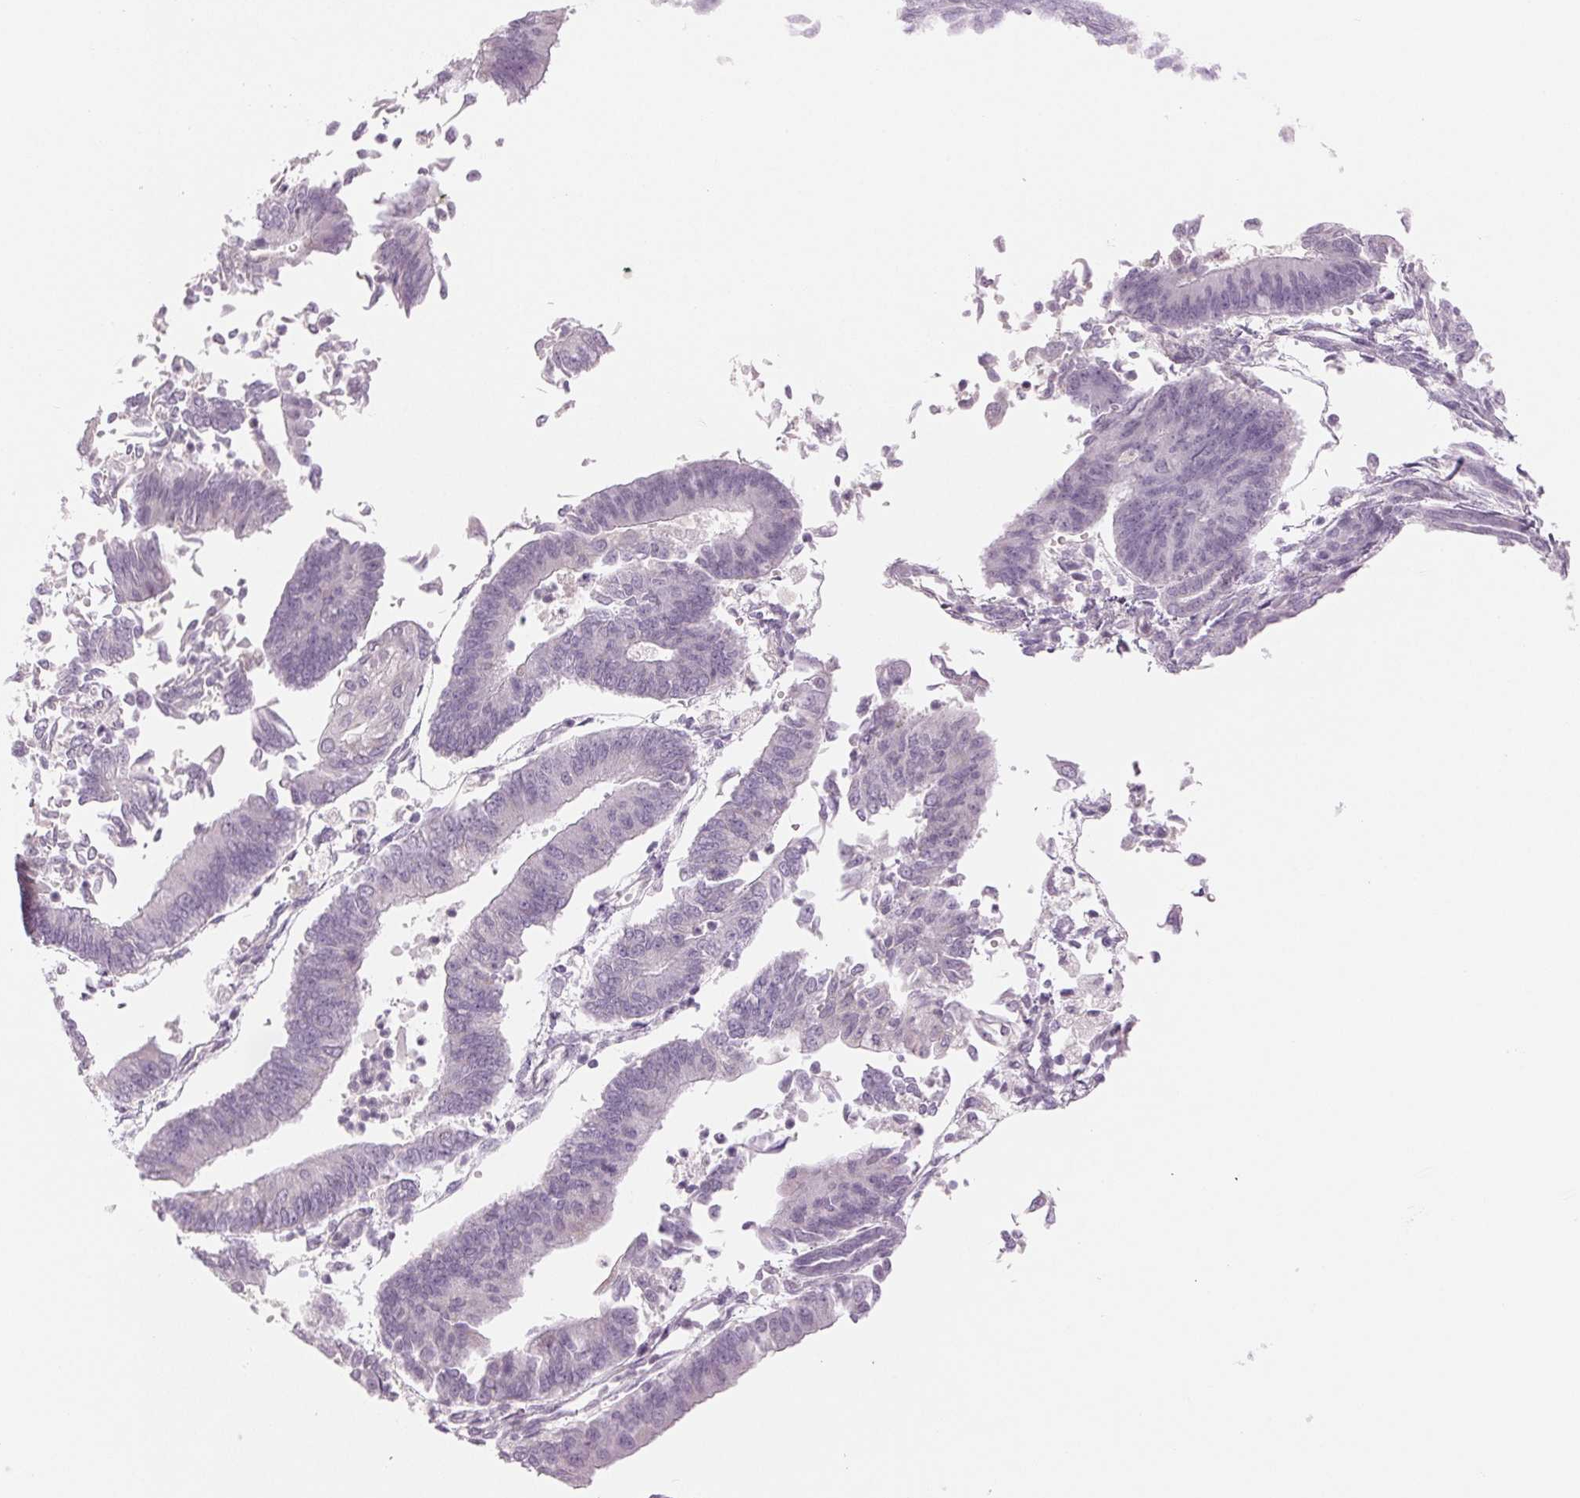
{"staining": {"intensity": "negative", "quantity": "none", "location": "none"}, "tissue": "endometrial cancer", "cell_type": "Tumor cells", "image_type": "cancer", "snomed": [{"axis": "morphology", "description": "Adenocarcinoma, NOS"}, {"axis": "topography", "description": "Endometrium"}], "caption": "Immunohistochemistry photomicrograph of human endometrial adenocarcinoma stained for a protein (brown), which exhibits no staining in tumor cells.", "gene": "EHHADH", "patient": {"sex": "female", "age": 65}}